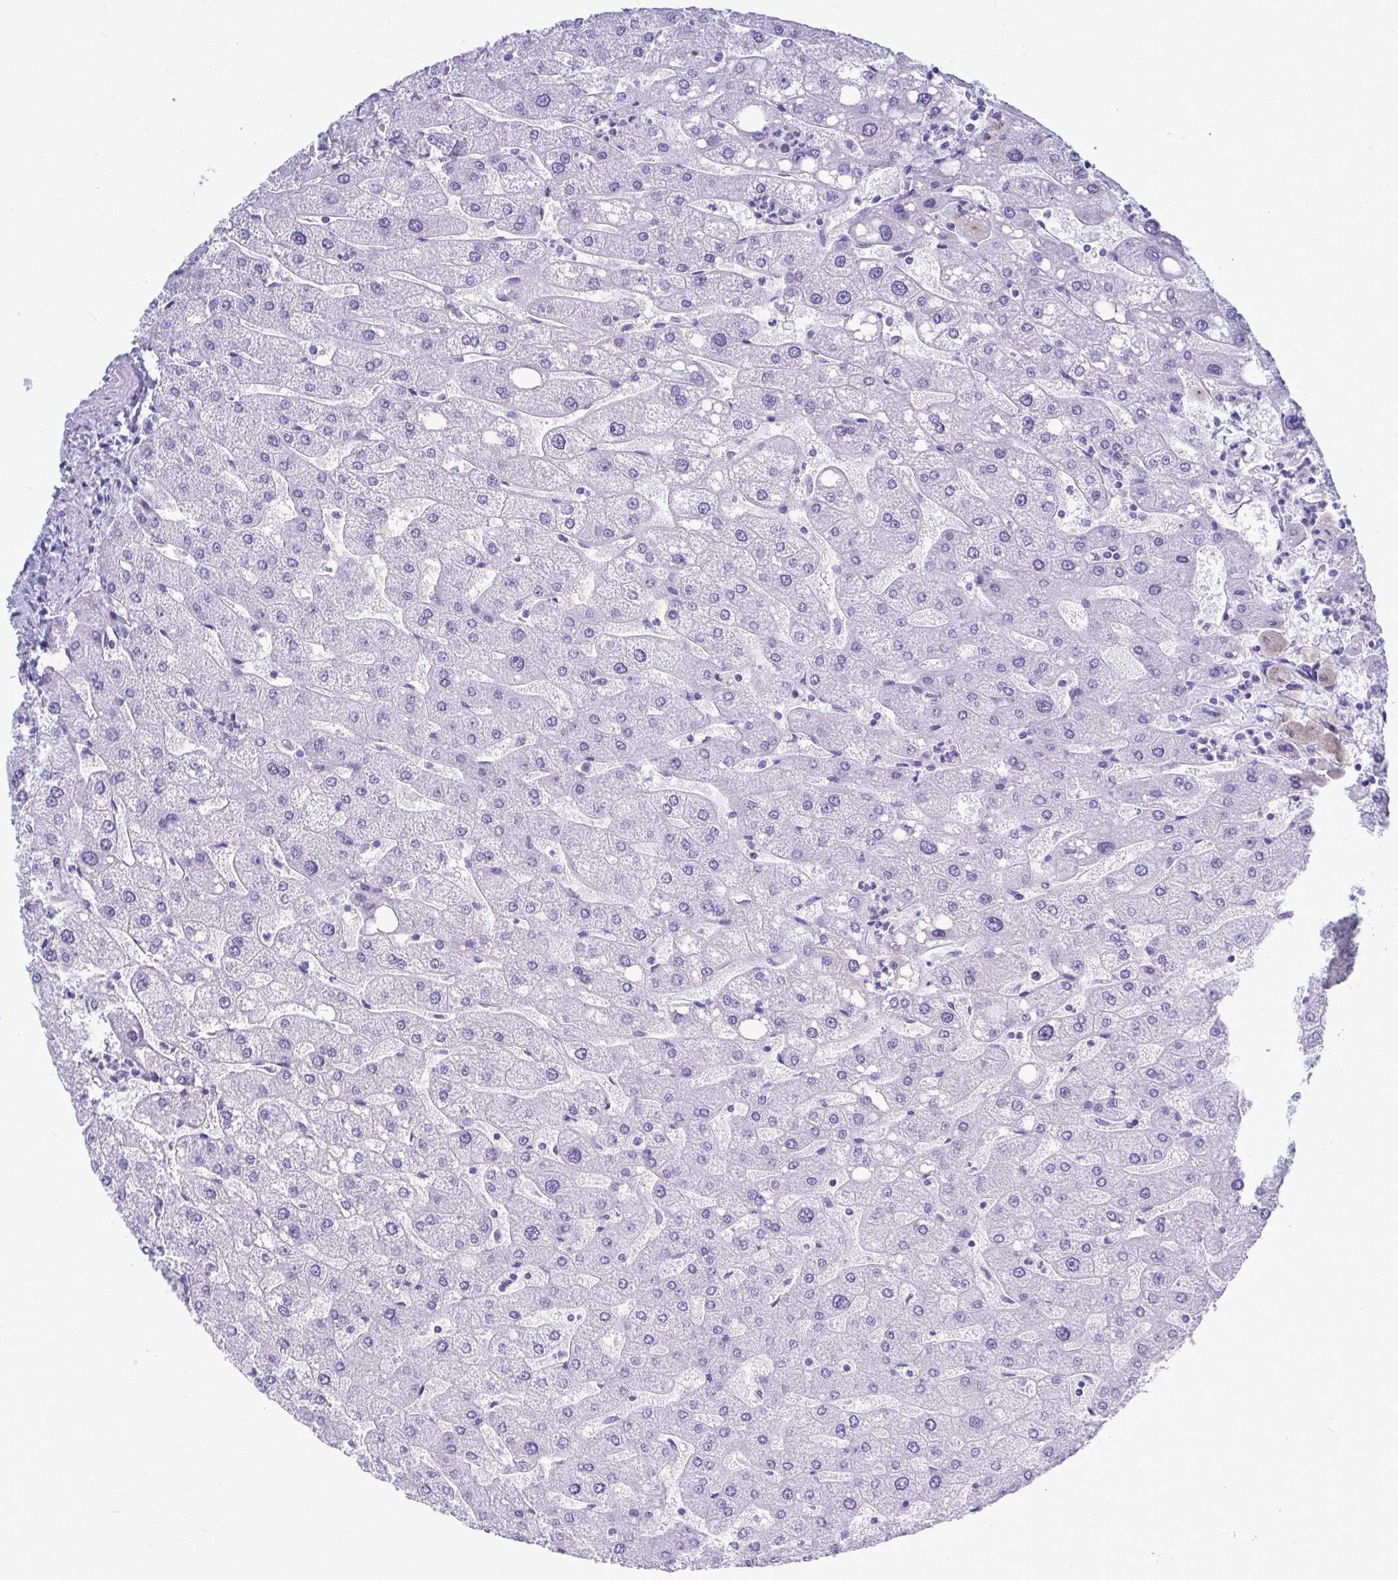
{"staining": {"intensity": "negative", "quantity": "none", "location": "none"}, "tissue": "liver", "cell_type": "Cholangiocytes", "image_type": "normal", "snomed": [{"axis": "morphology", "description": "Normal tissue, NOS"}, {"axis": "topography", "description": "Liver"}], "caption": "The photomicrograph shows no significant expression in cholangiocytes of liver.", "gene": "CELF5", "patient": {"sex": "male", "age": 67}}